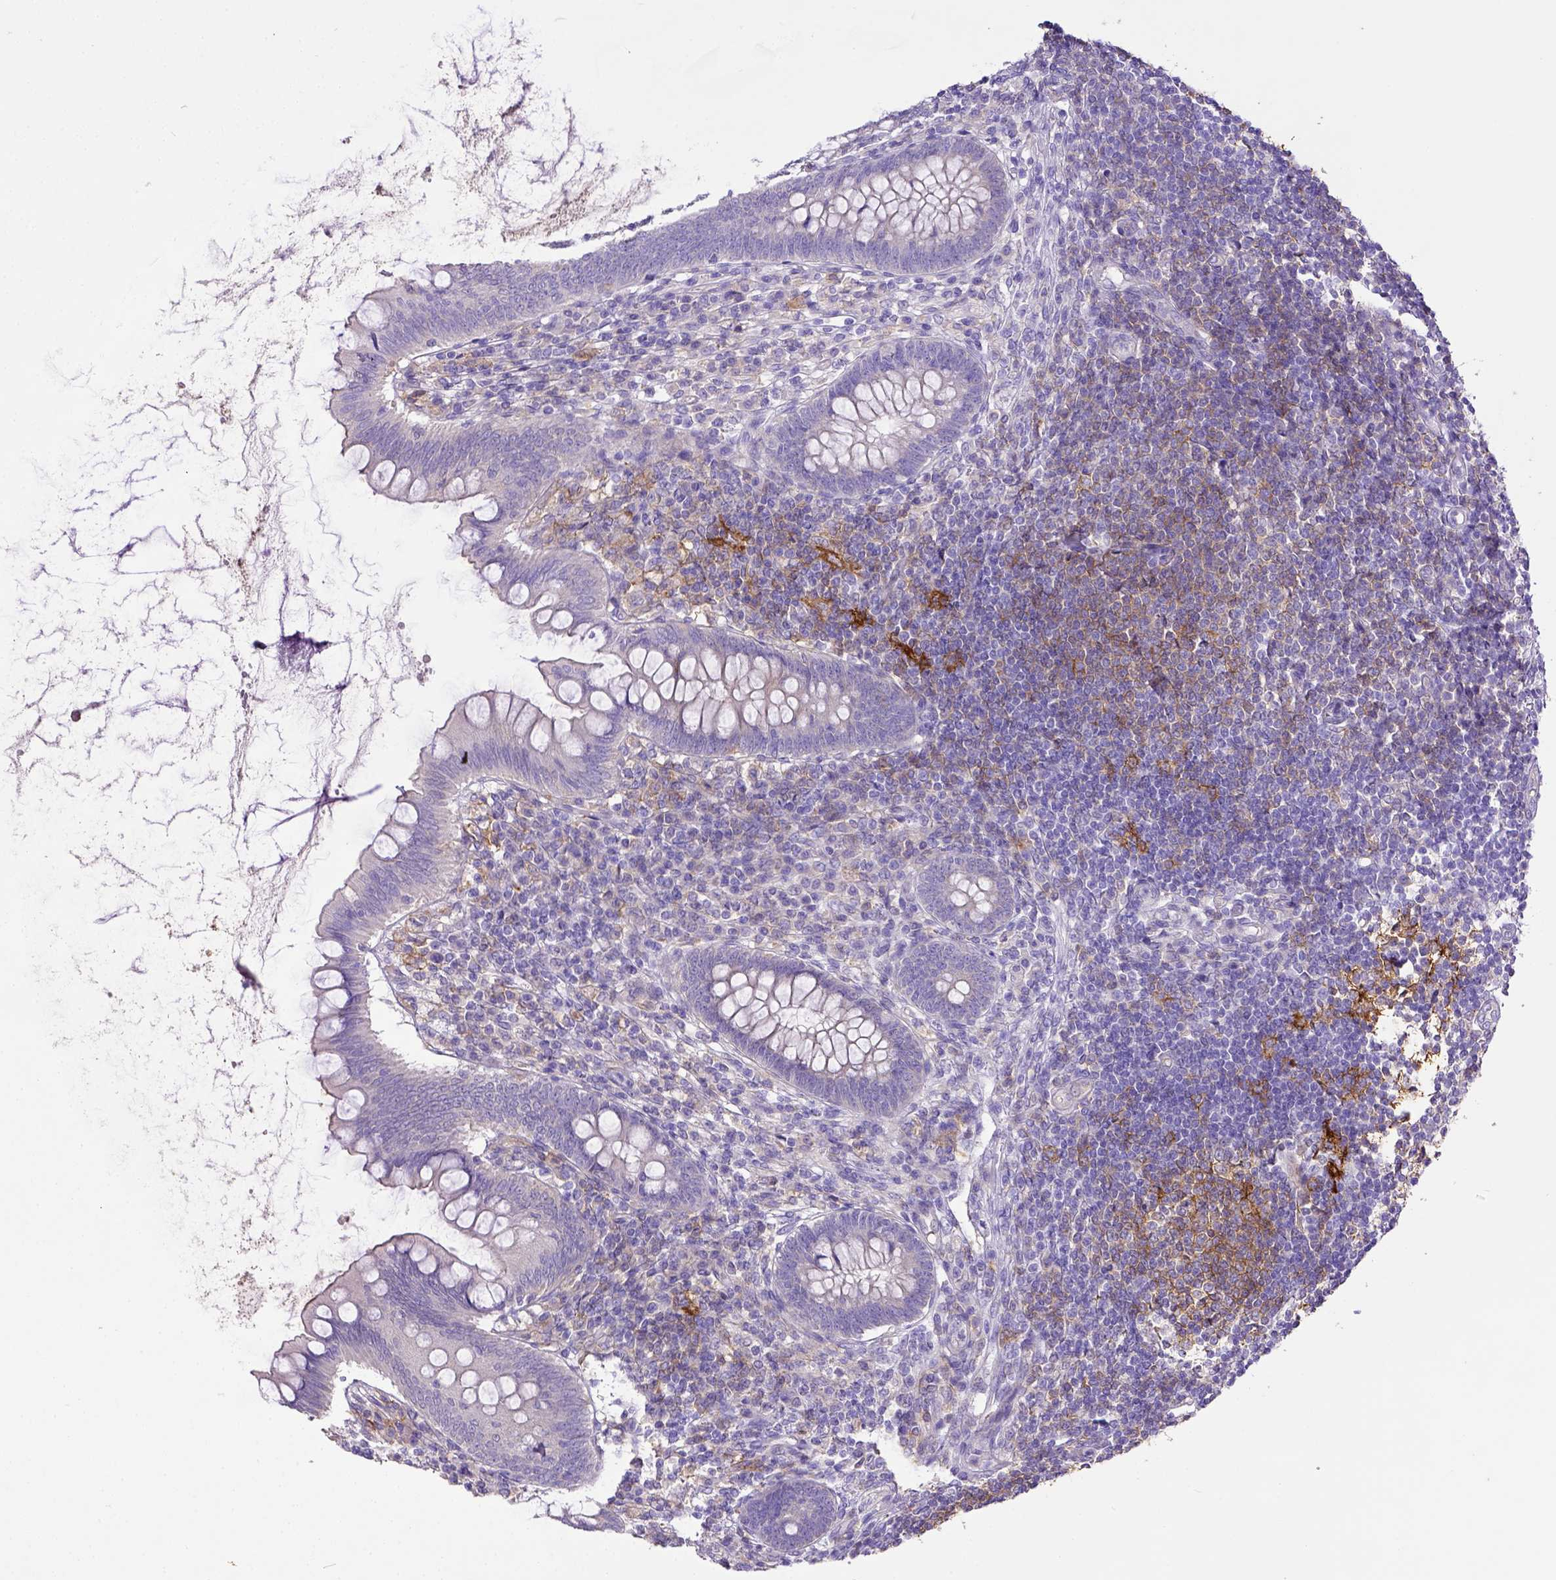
{"staining": {"intensity": "negative", "quantity": "none", "location": "none"}, "tissue": "appendix", "cell_type": "Glandular cells", "image_type": "normal", "snomed": [{"axis": "morphology", "description": "Normal tissue, NOS"}, {"axis": "topography", "description": "Appendix"}], "caption": "An image of appendix stained for a protein demonstrates no brown staining in glandular cells.", "gene": "CD40", "patient": {"sex": "female", "age": 57}}